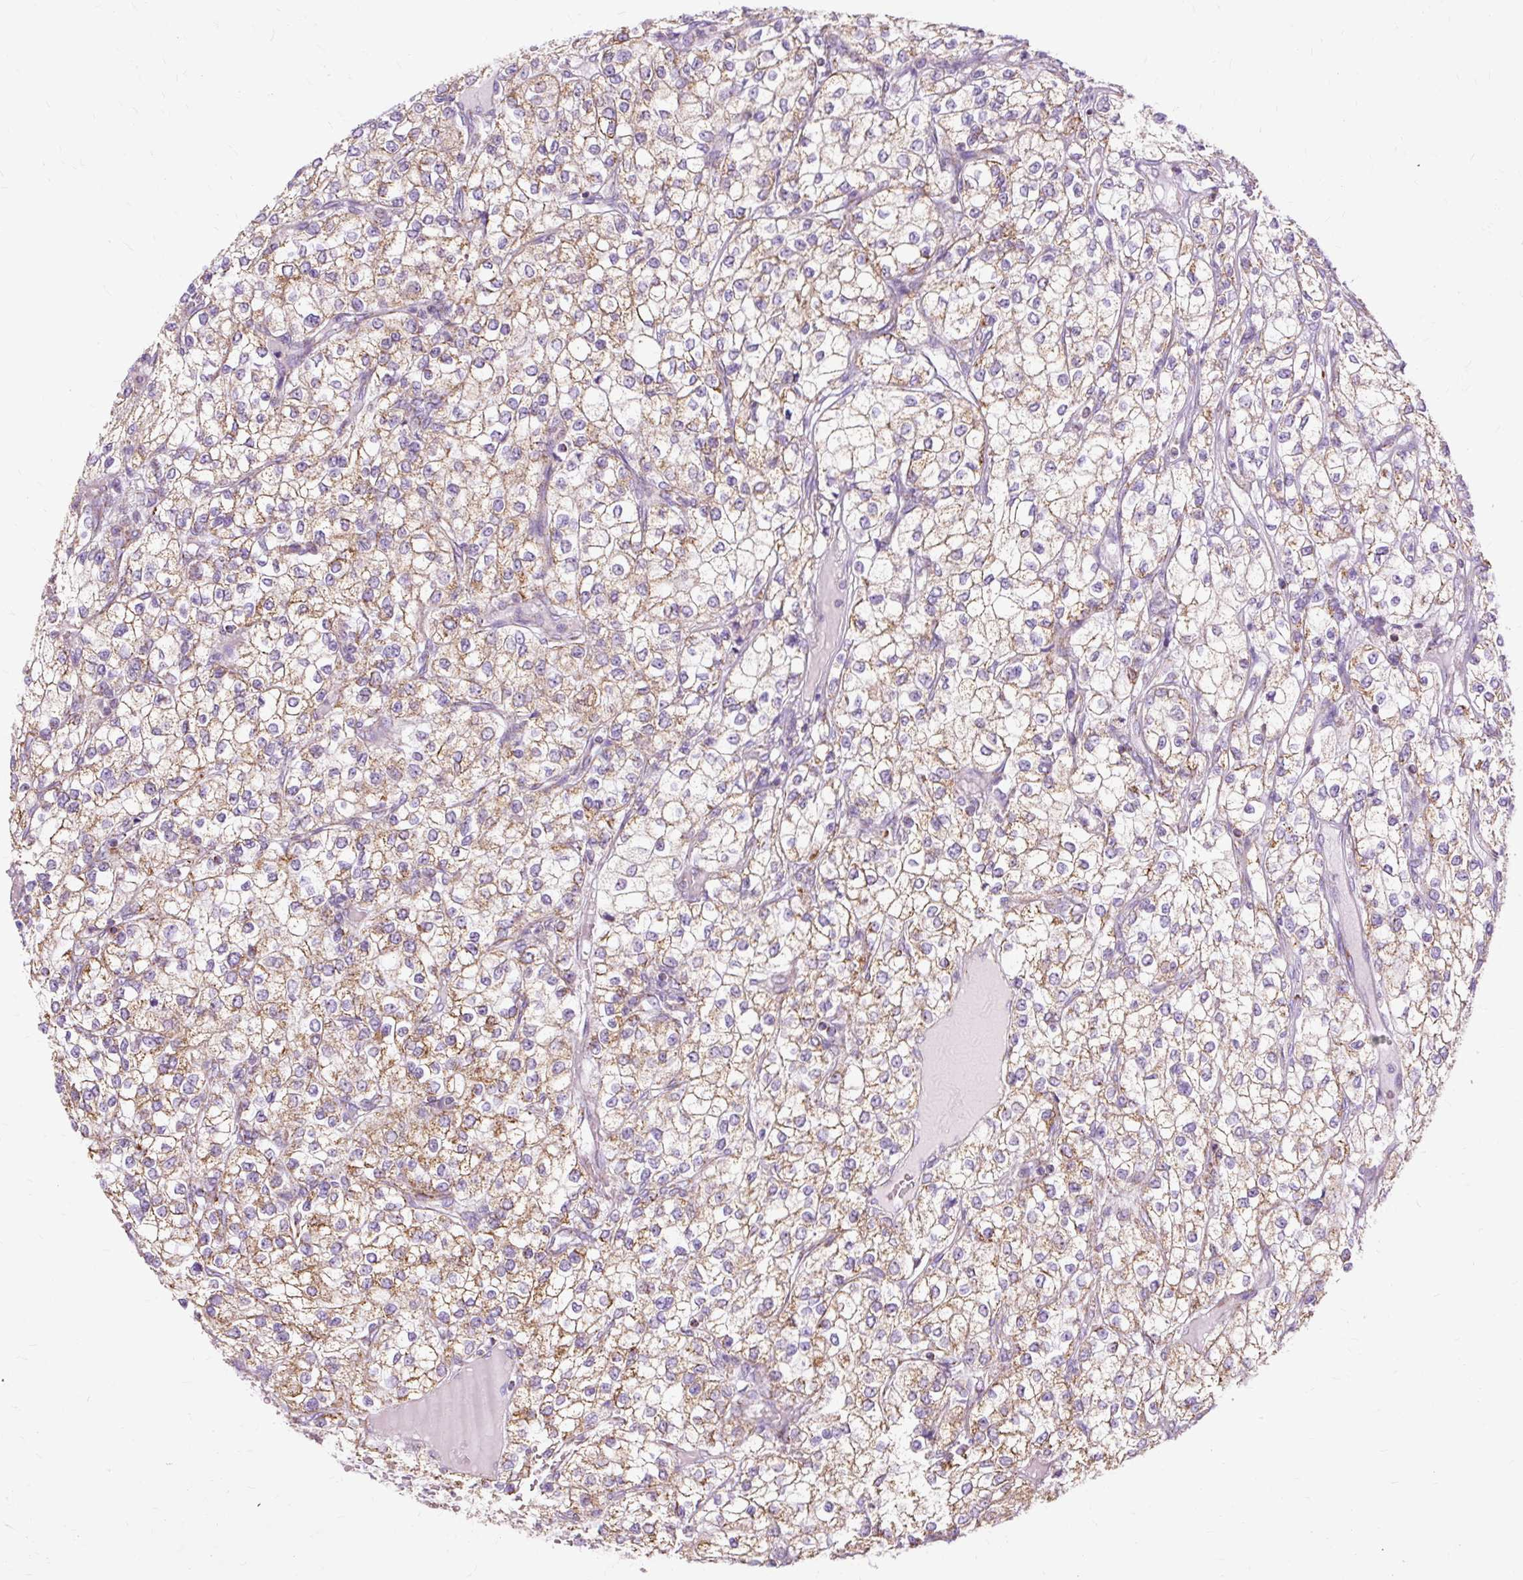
{"staining": {"intensity": "moderate", "quantity": ">75%", "location": "cytoplasmic/membranous"}, "tissue": "renal cancer", "cell_type": "Tumor cells", "image_type": "cancer", "snomed": [{"axis": "morphology", "description": "Adenocarcinoma, NOS"}, {"axis": "topography", "description": "Kidney"}], "caption": "This is an image of immunohistochemistry (IHC) staining of renal cancer (adenocarcinoma), which shows moderate expression in the cytoplasmic/membranous of tumor cells.", "gene": "DLAT", "patient": {"sex": "male", "age": 80}}